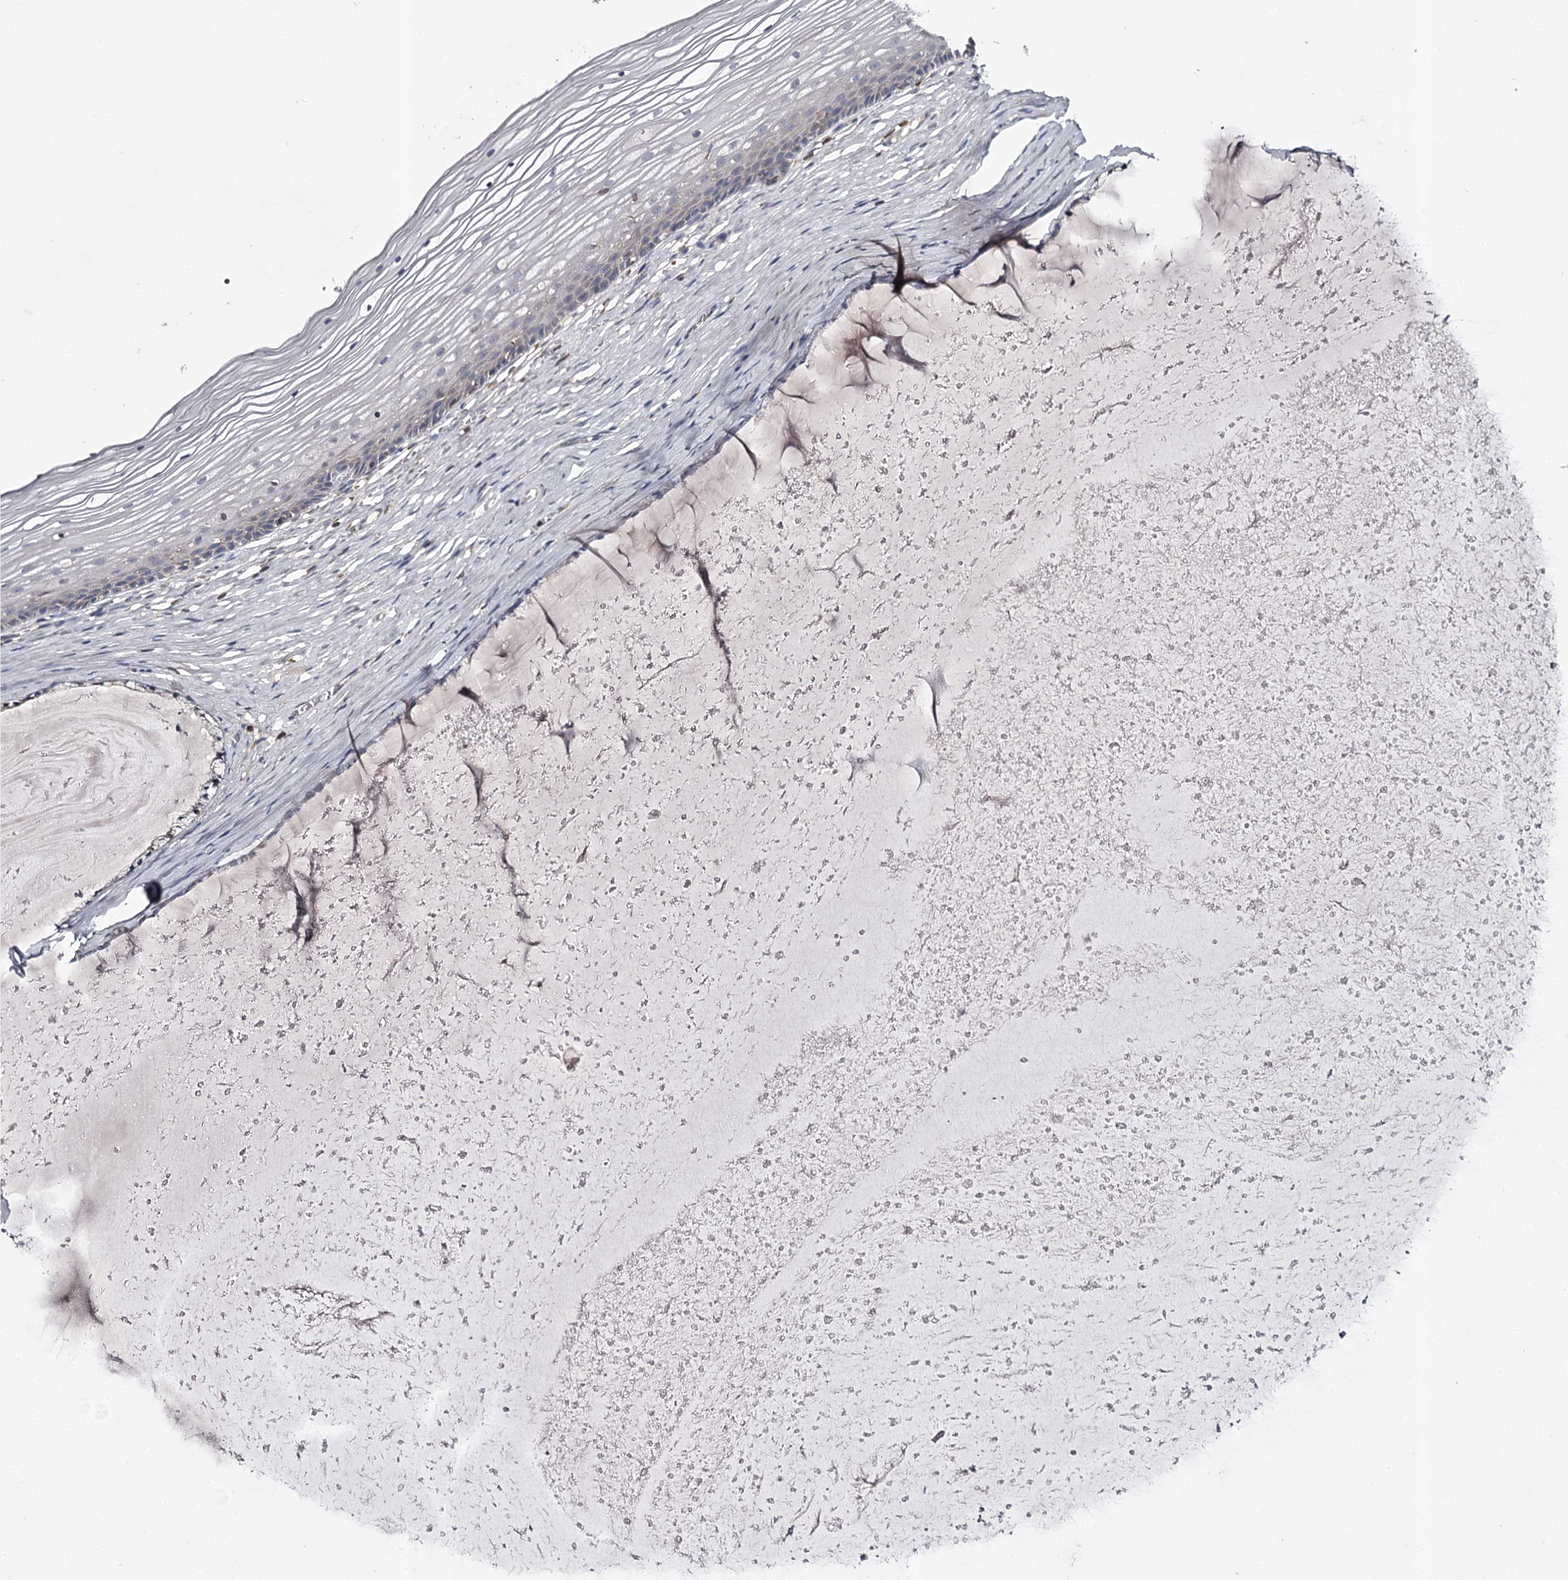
{"staining": {"intensity": "weak", "quantity": "<25%", "location": "cytoplasmic/membranous"}, "tissue": "vagina", "cell_type": "Squamous epithelial cells", "image_type": "normal", "snomed": [{"axis": "morphology", "description": "Normal tissue, NOS"}, {"axis": "topography", "description": "Vagina"}, {"axis": "topography", "description": "Cervix"}], "caption": "The photomicrograph demonstrates no significant expression in squamous epithelial cells of vagina. The staining is performed using DAB (3,3'-diaminobenzidine) brown chromogen with nuclei counter-stained in using hematoxylin.", "gene": "RASSF6", "patient": {"sex": "female", "age": 40}}